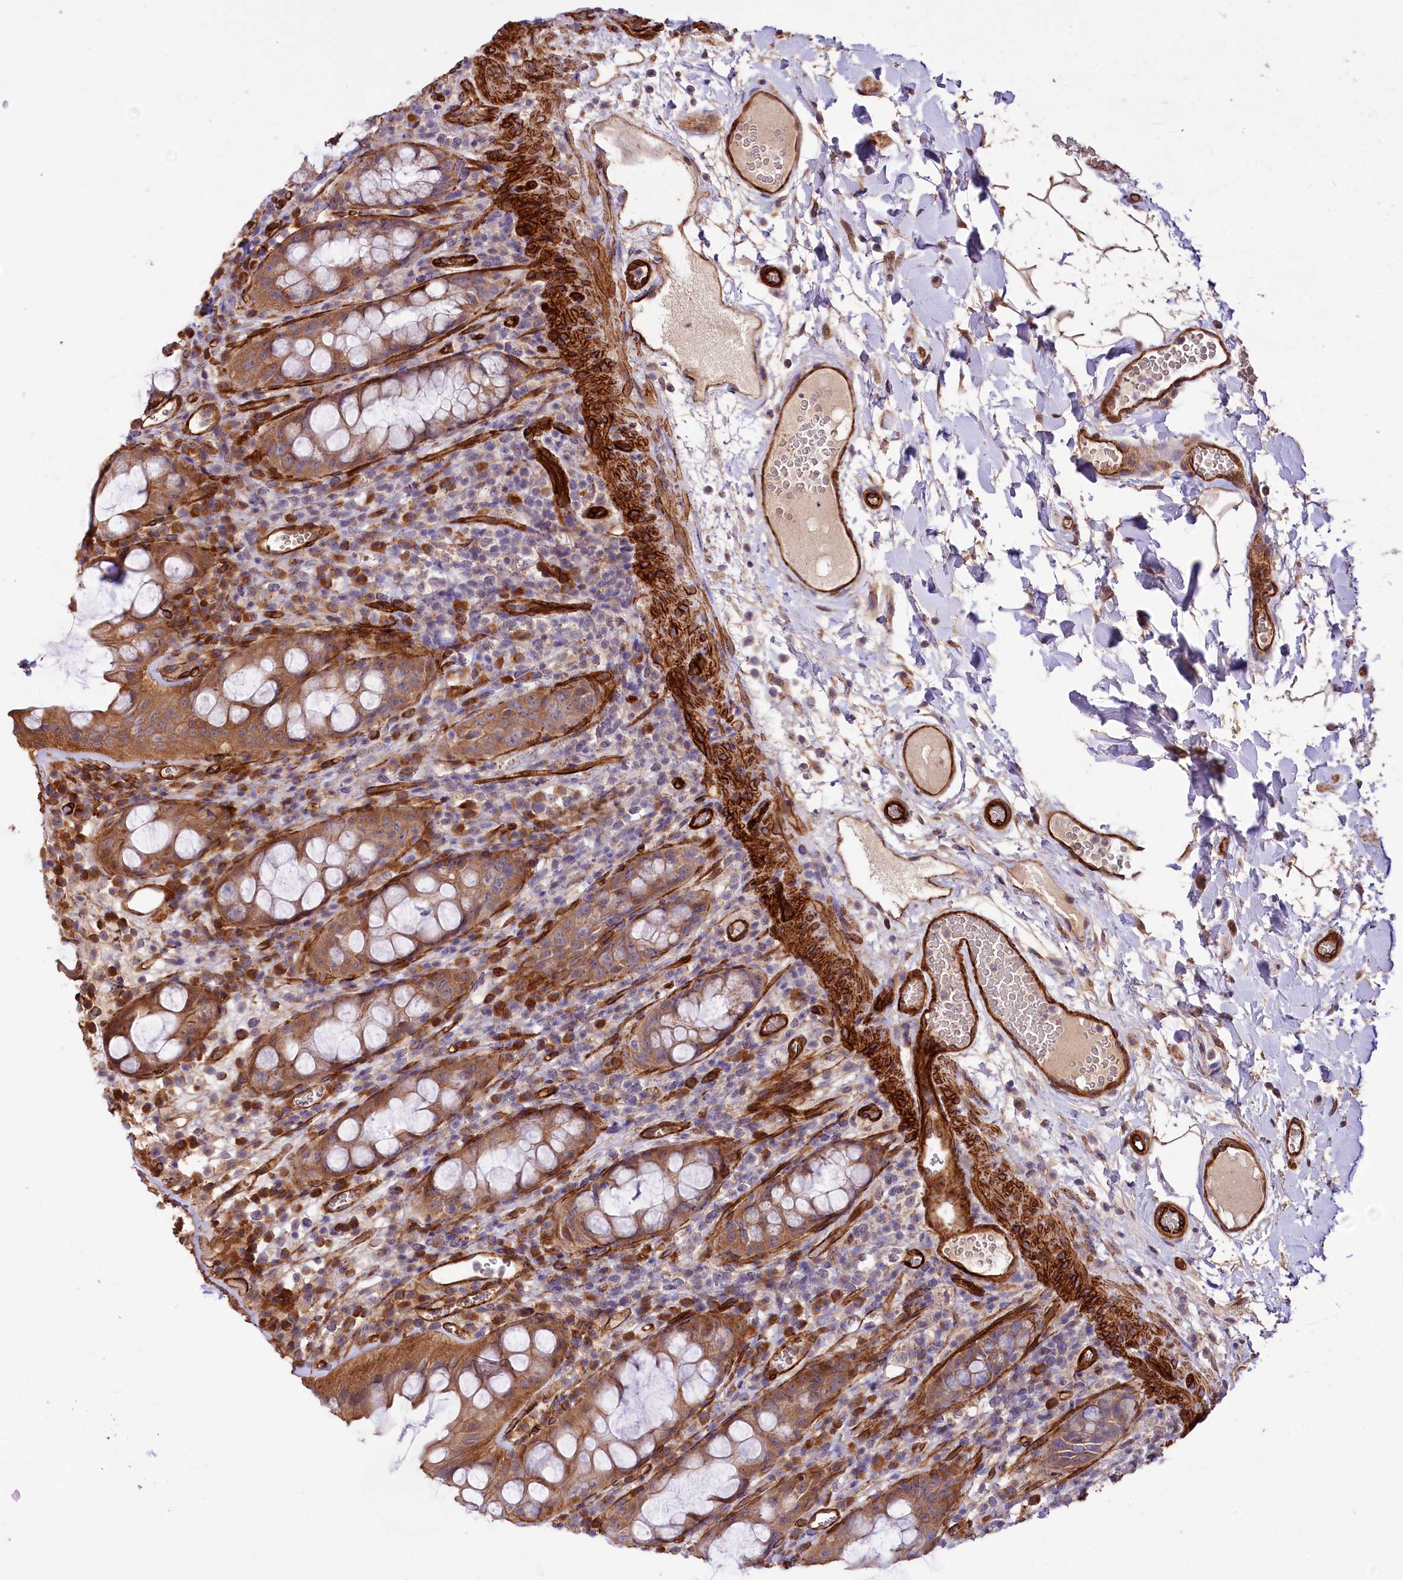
{"staining": {"intensity": "moderate", "quantity": ">75%", "location": "cytoplasmic/membranous"}, "tissue": "rectum", "cell_type": "Glandular cells", "image_type": "normal", "snomed": [{"axis": "morphology", "description": "Normal tissue, NOS"}, {"axis": "topography", "description": "Rectum"}], "caption": "Normal rectum demonstrates moderate cytoplasmic/membranous staining in about >75% of glandular cells.", "gene": "SPATS2", "patient": {"sex": "female", "age": 57}}